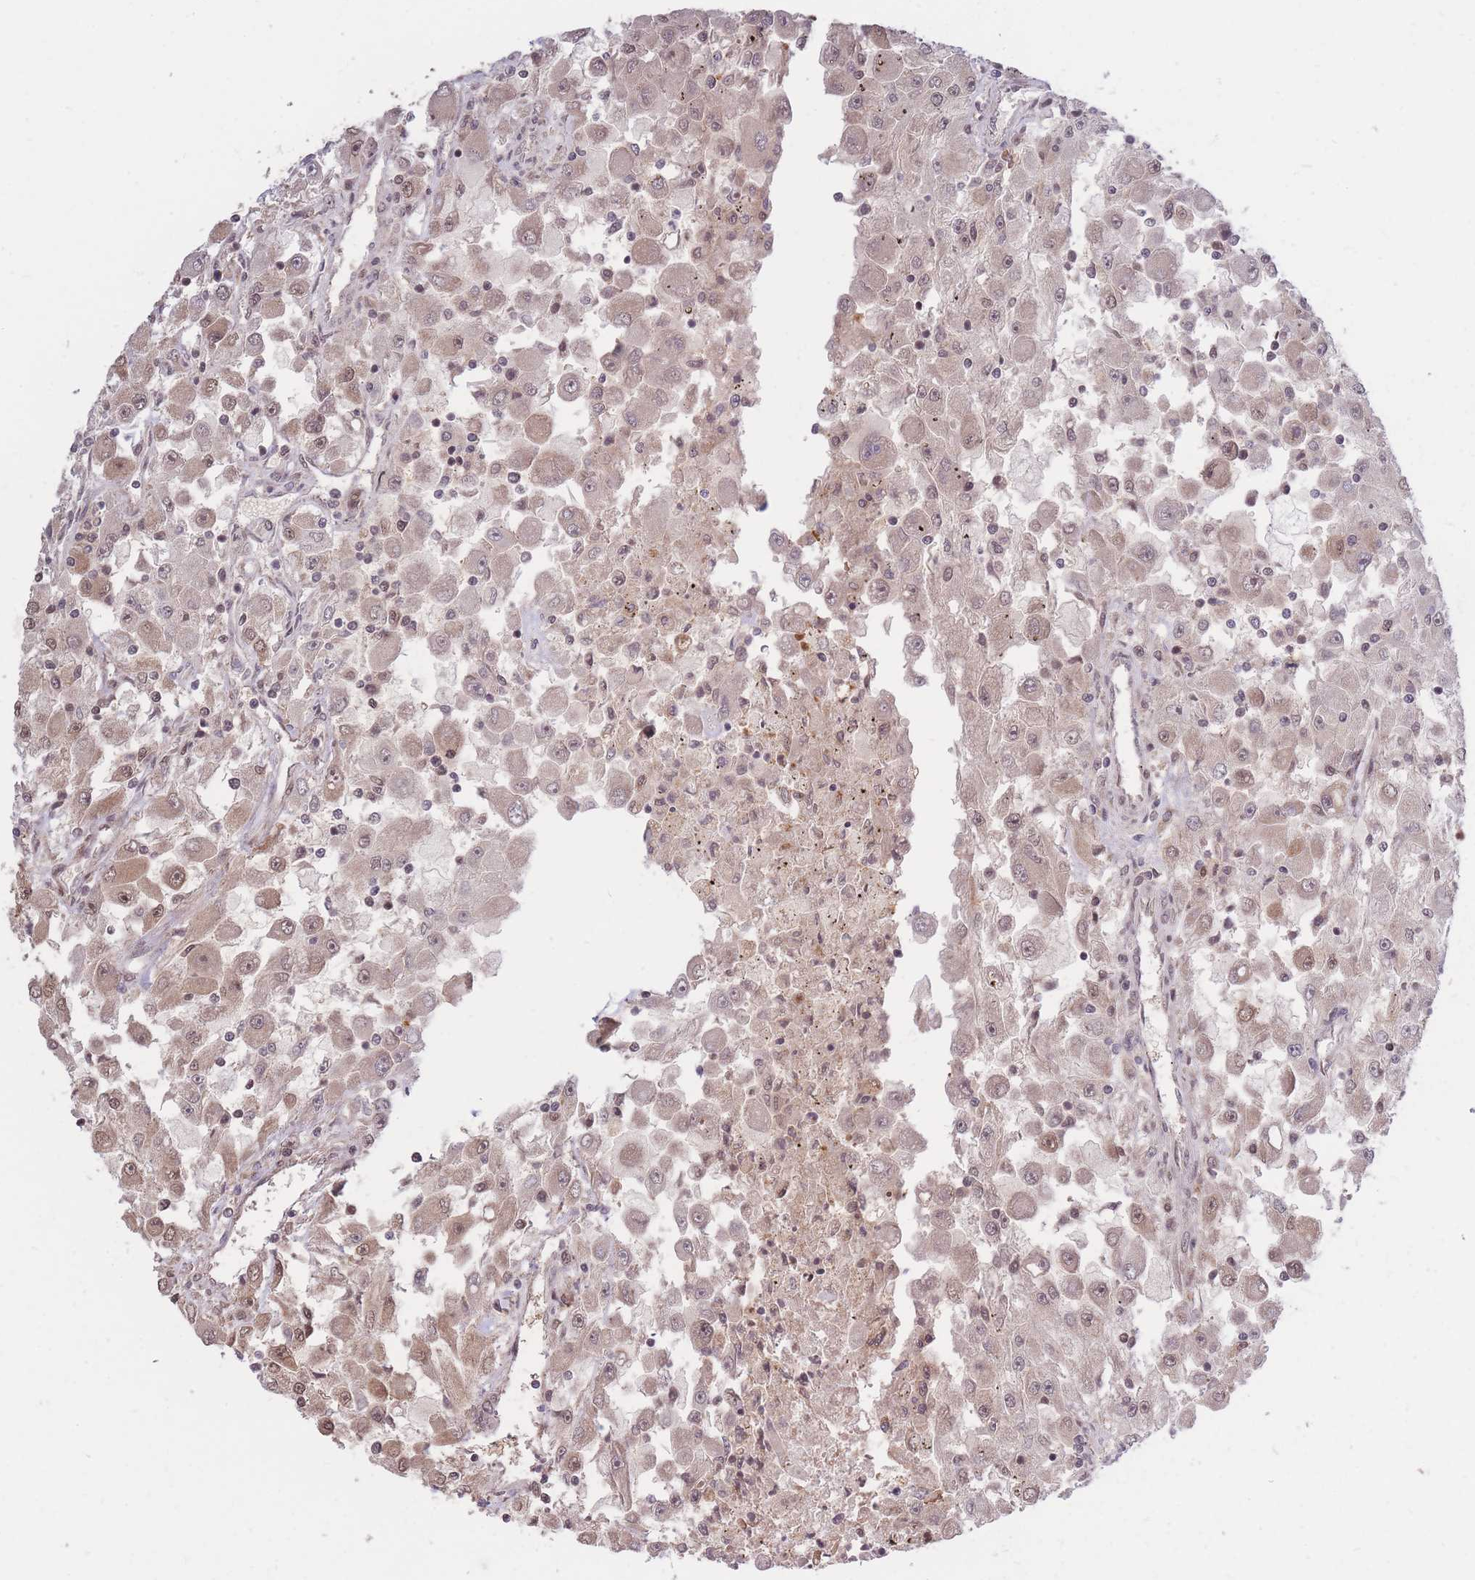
{"staining": {"intensity": "weak", "quantity": ">75%", "location": "cytoplasmic/membranous,nuclear"}, "tissue": "renal cancer", "cell_type": "Tumor cells", "image_type": "cancer", "snomed": [{"axis": "morphology", "description": "Adenocarcinoma, NOS"}, {"axis": "topography", "description": "Kidney"}], "caption": "This is an image of immunohistochemistry staining of renal cancer (adenocarcinoma), which shows weak positivity in the cytoplasmic/membranous and nuclear of tumor cells.", "gene": "SRA1", "patient": {"sex": "female", "age": 67}}